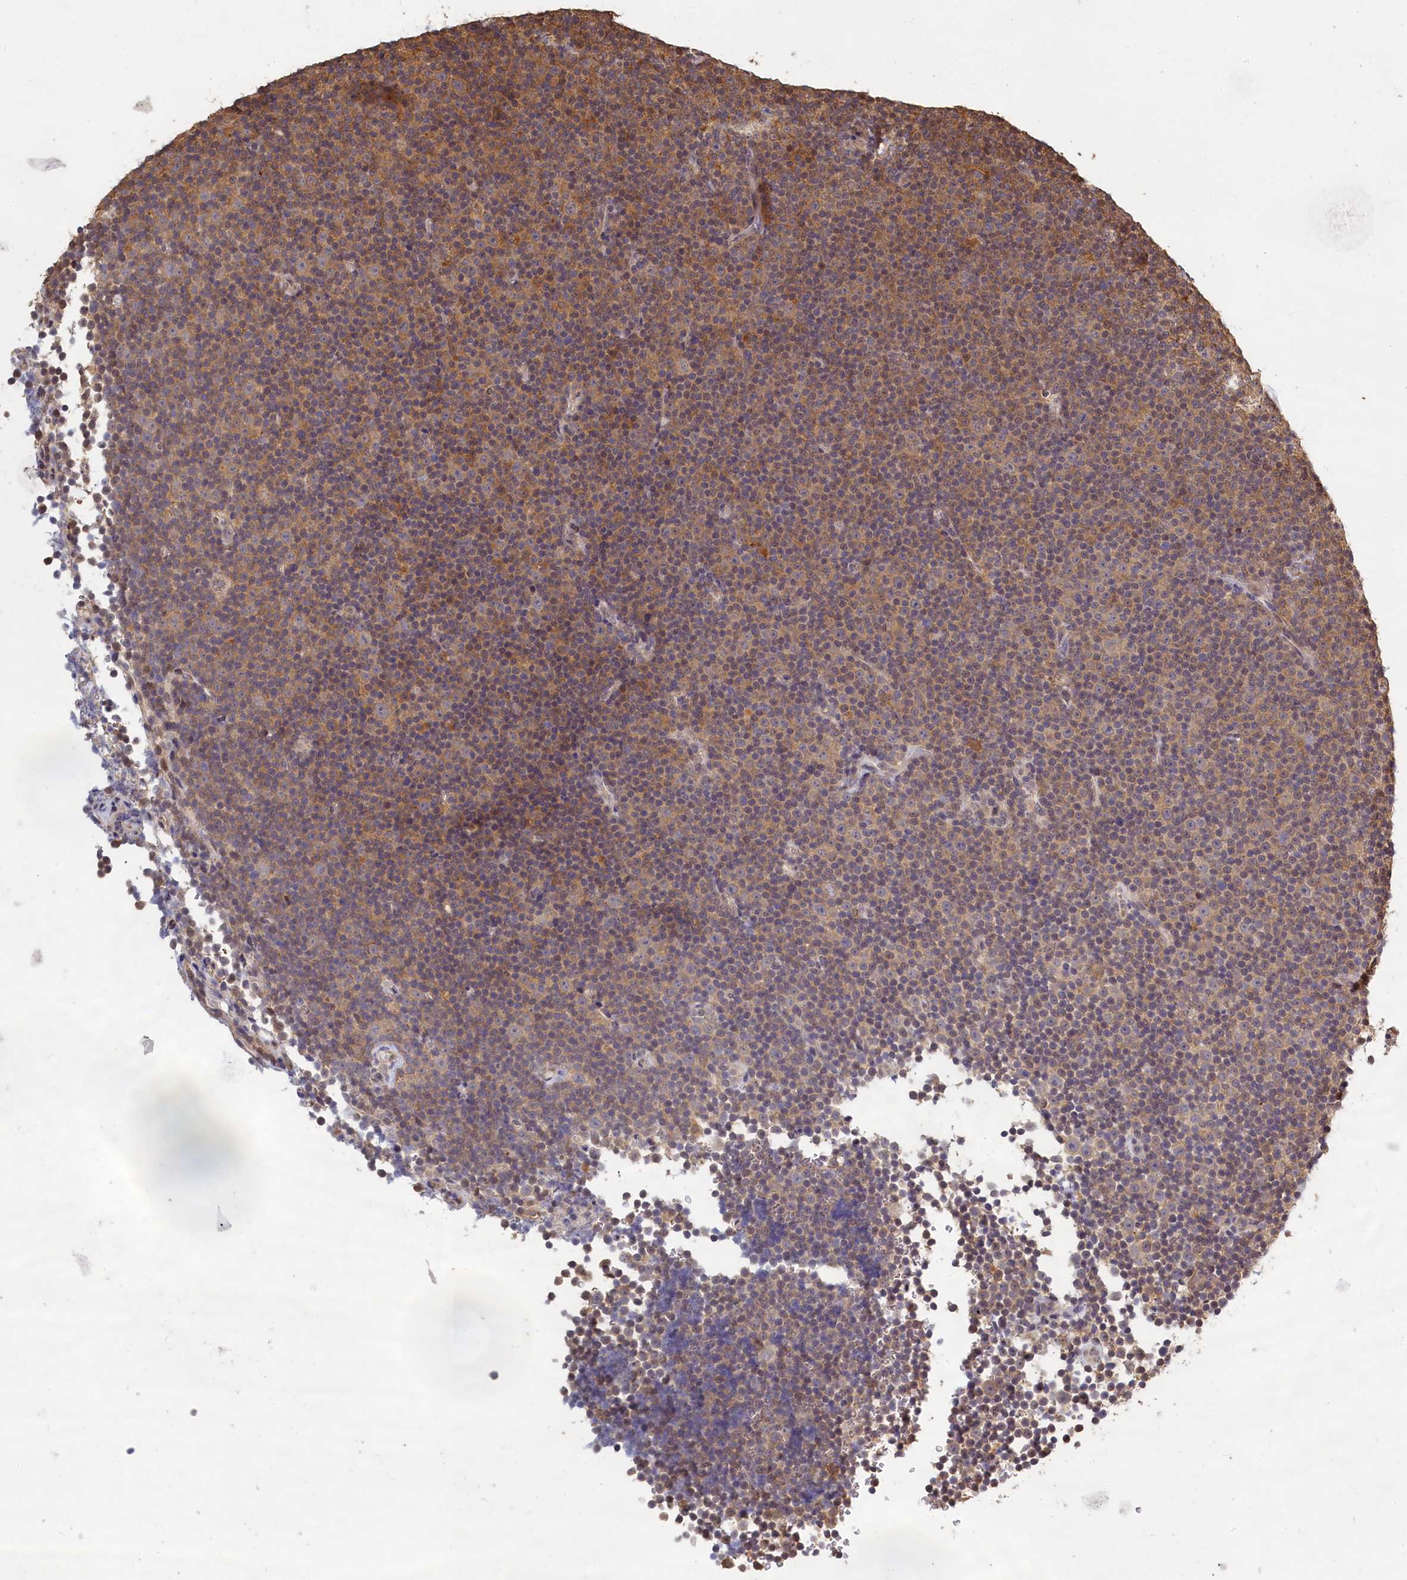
{"staining": {"intensity": "moderate", "quantity": "25%-75%", "location": "cytoplasmic/membranous"}, "tissue": "lymphoma", "cell_type": "Tumor cells", "image_type": "cancer", "snomed": [{"axis": "morphology", "description": "Malignant lymphoma, non-Hodgkin's type, Low grade"}, {"axis": "topography", "description": "Lymph node"}], "caption": "Immunohistochemistry (IHC) photomicrograph of human low-grade malignant lymphoma, non-Hodgkin's type stained for a protein (brown), which demonstrates medium levels of moderate cytoplasmic/membranous positivity in about 25%-75% of tumor cells.", "gene": "UCHL3", "patient": {"sex": "female", "age": 67}}